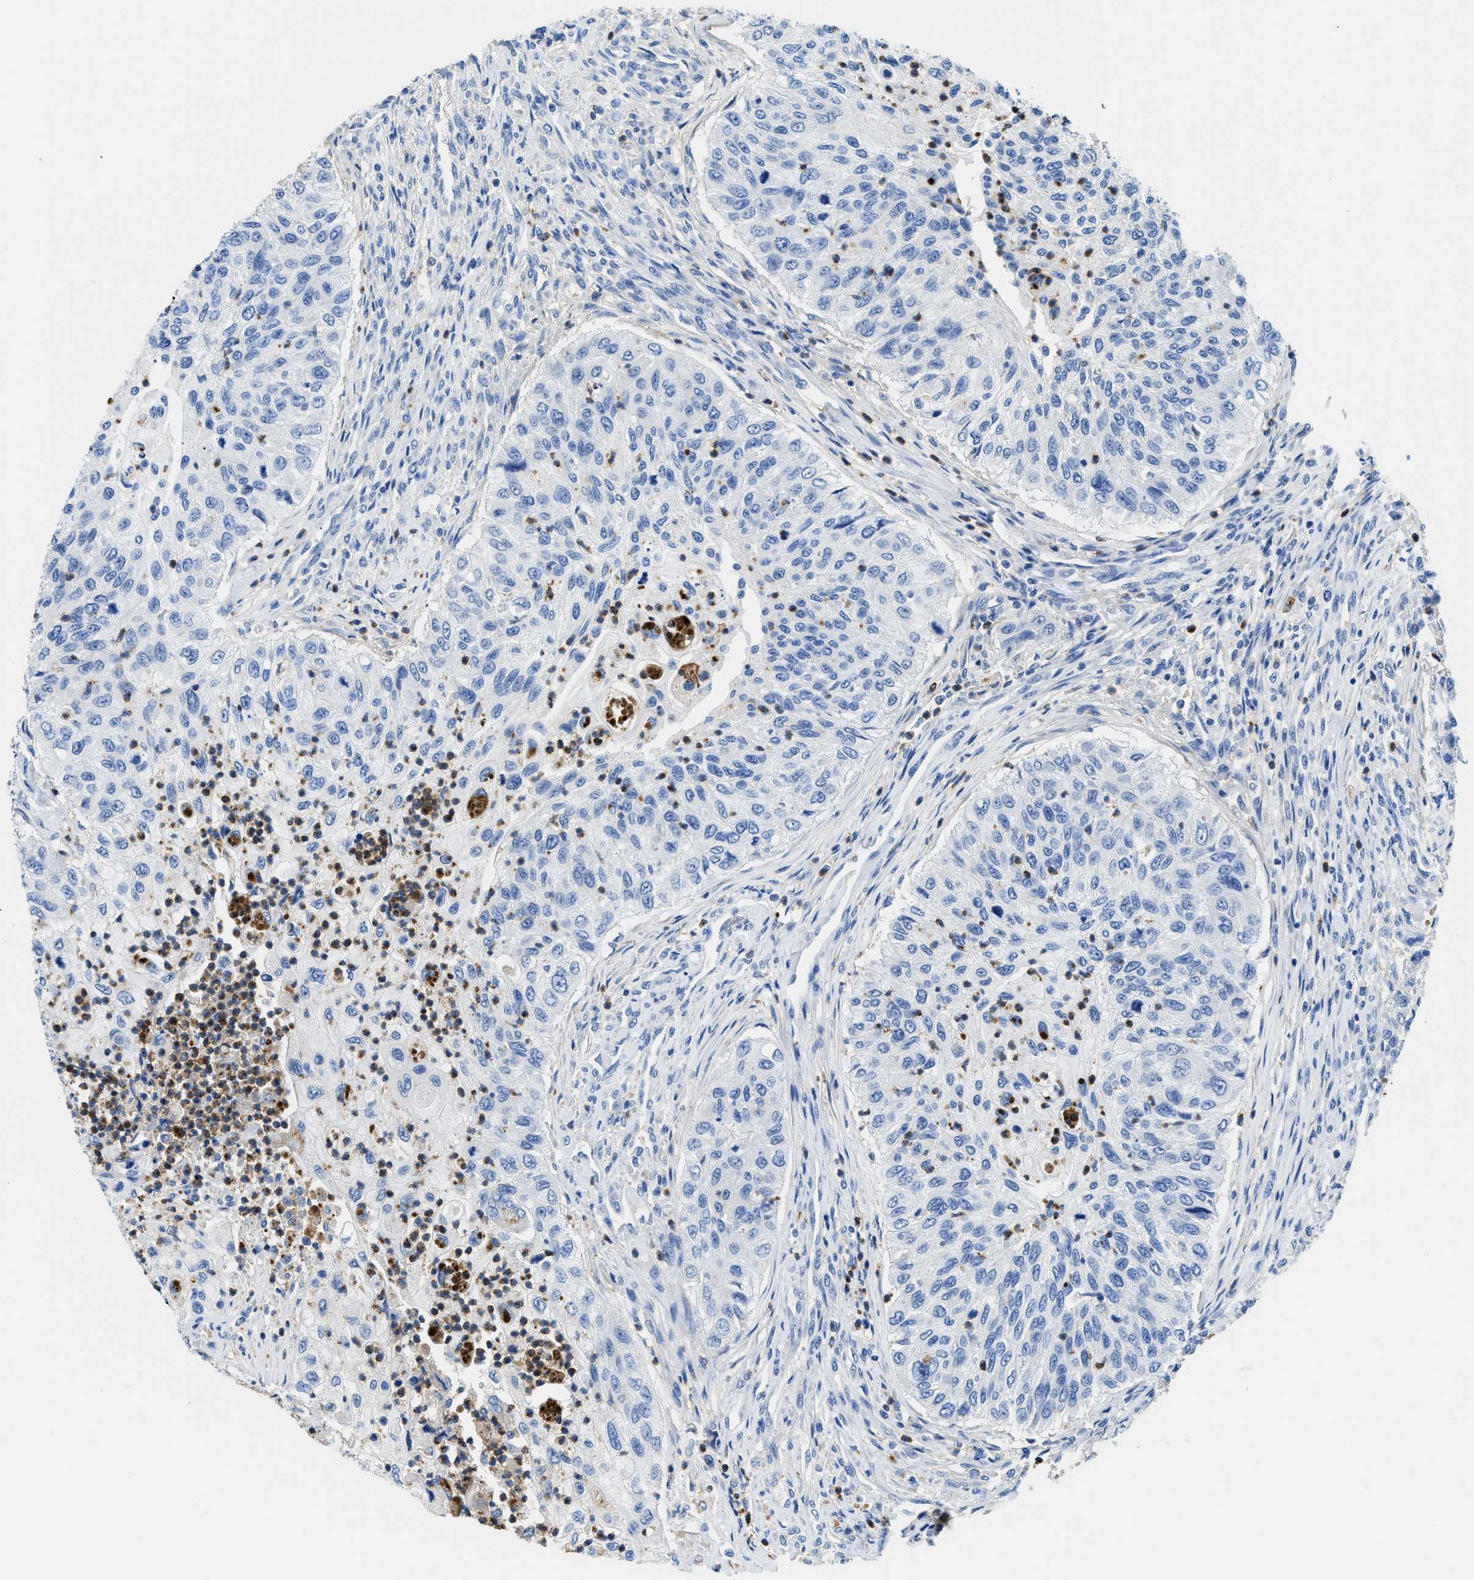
{"staining": {"intensity": "negative", "quantity": "none", "location": "none"}, "tissue": "urothelial cancer", "cell_type": "Tumor cells", "image_type": "cancer", "snomed": [{"axis": "morphology", "description": "Urothelial carcinoma, High grade"}, {"axis": "topography", "description": "Urinary bladder"}], "caption": "Immunohistochemistry (IHC) histopathology image of urothelial cancer stained for a protein (brown), which demonstrates no positivity in tumor cells.", "gene": "NEB", "patient": {"sex": "female", "age": 60}}